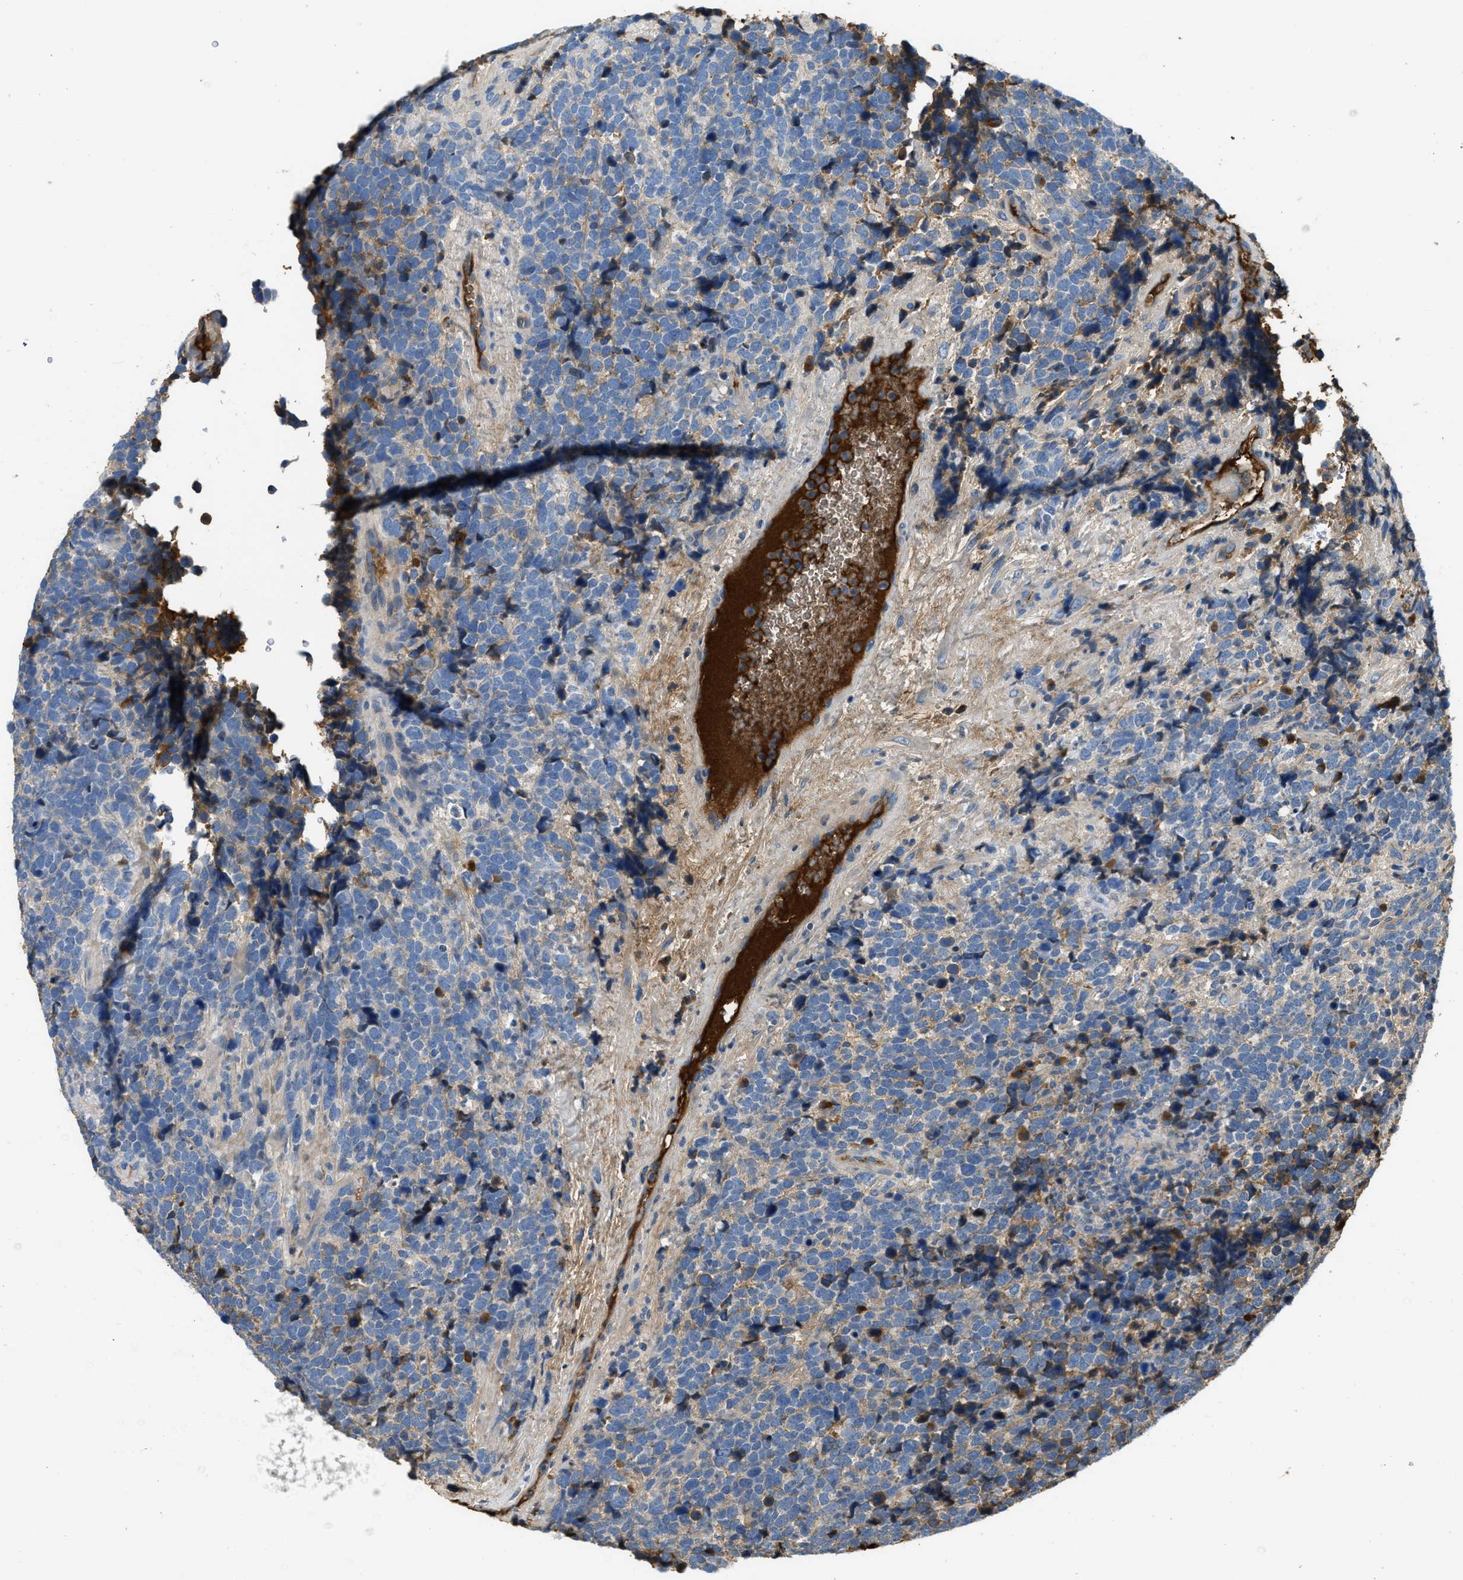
{"staining": {"intensity": "weak", "quantity": "25%-75%", "location": "cytoplasmic/membranous"}, "tissue": "urothelial cancer", "cell_type": "Tumor cells", "image_type": "cancer", "snomed": [{"axis": "morphology", "description": "Urothelial carcinoma, High grade"}, {"axis": "topography", "description": "Urinary bladder"}], "caption": "Protein expression analysis of urothelial carcinoma (high-grade) shows weak cytoplasmic/membranous positivity in approximately 25%-75% of tumor cells.", "gene": "STC1", "patient": {"sex": "female", "age": 82}}